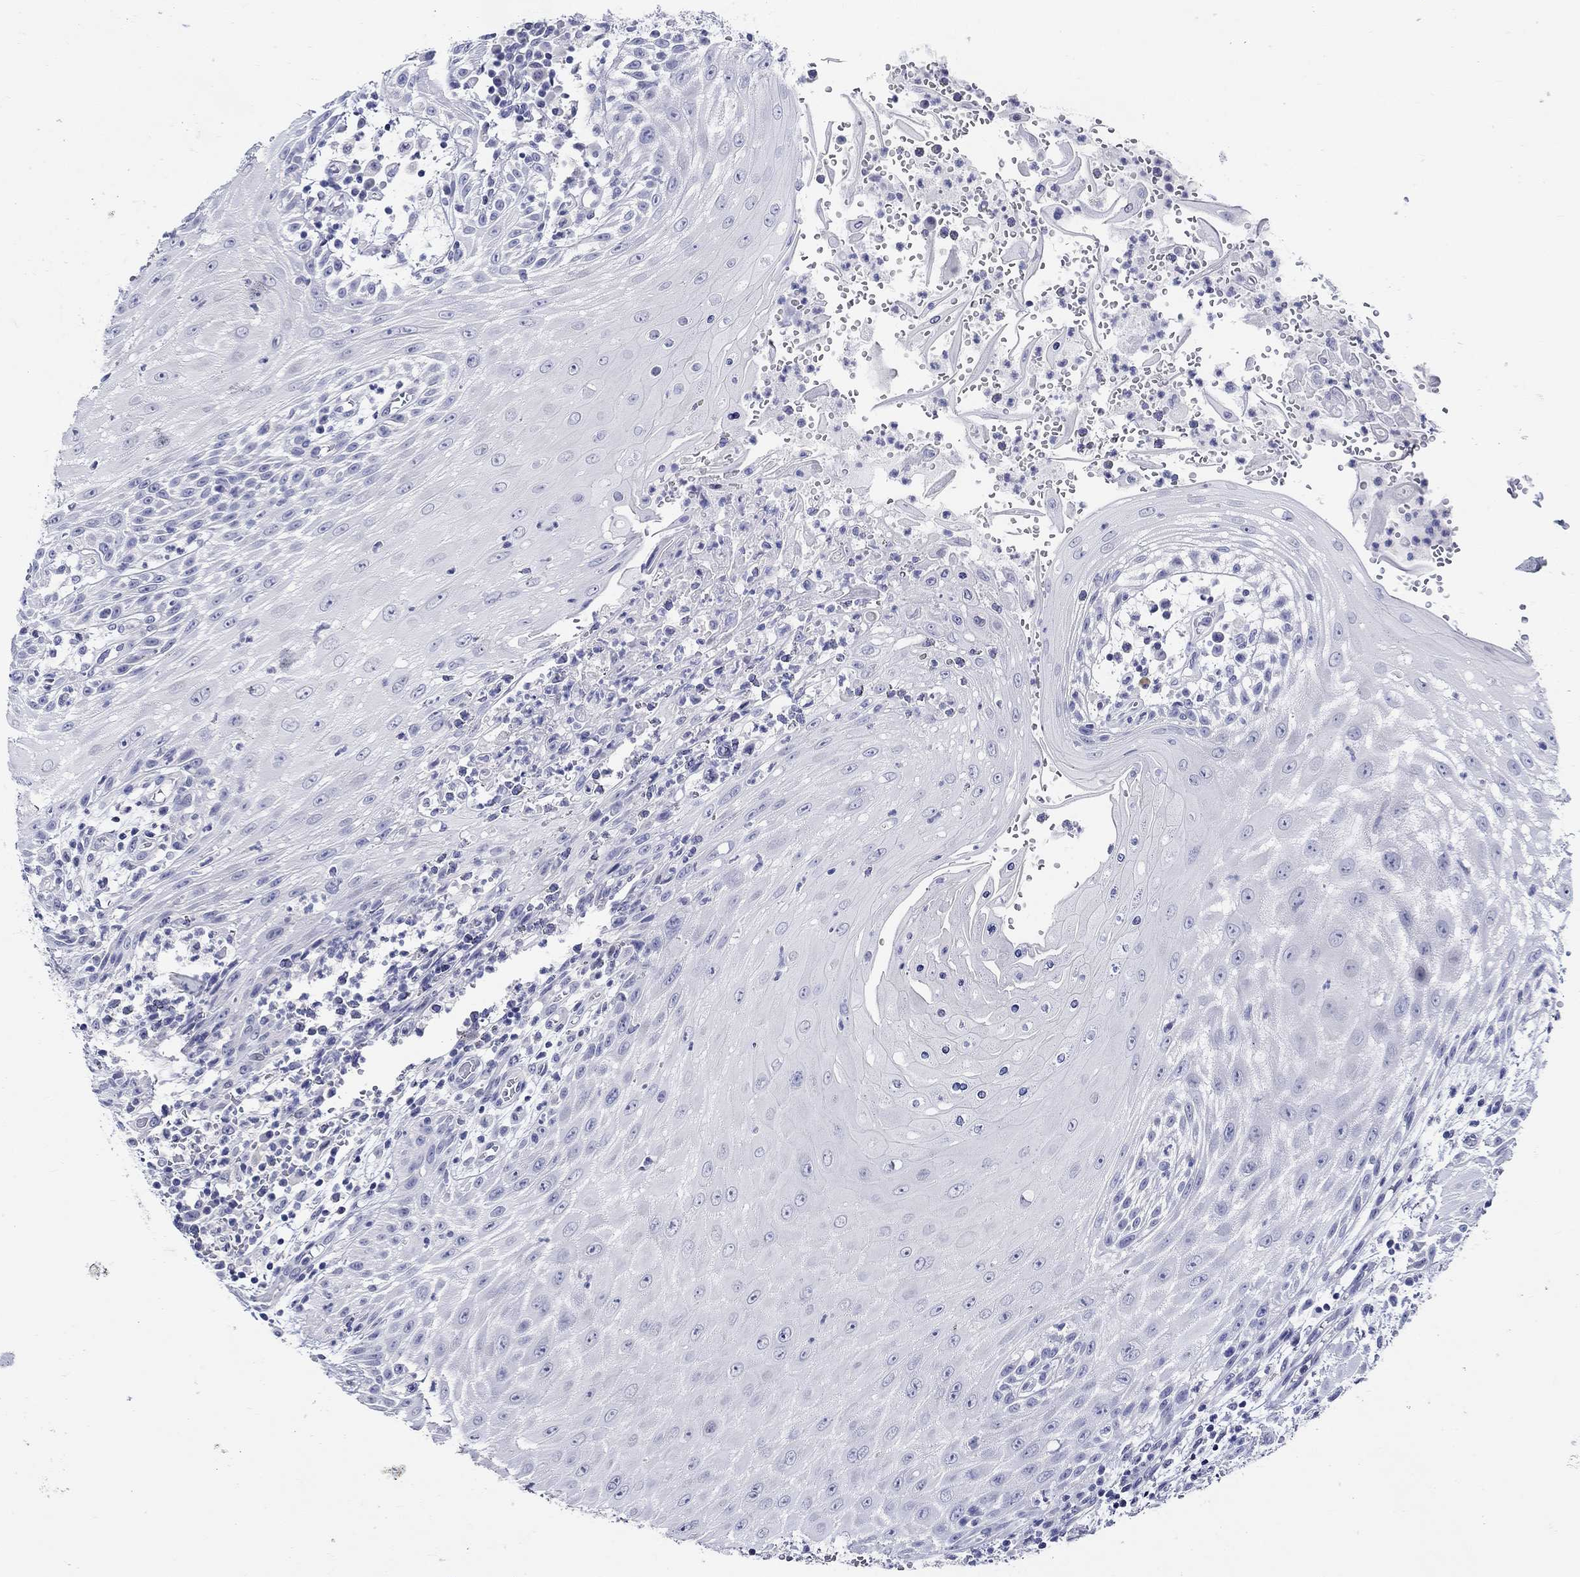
{"staining": {"intensity": "negative", "quantity": "none", "location": "none"}, "tissue": "head and neck cancer", "cell_type": "Tumor cells", "image_type": "cancer", "snomed": [{"axis": "morphology", "description": "Squamous cell carcinoma, NOS"}, {"axis": "topography", "description": "Oral tissue"}, {"axis": "topography", "description": "Head-Neck"}], "caption": "Immunohistochemical staining of human head and neck cancer exhibits no significant expression in tumor cells.", "gene": "CRYGS", "patient": {"sex": "male", "age": 58}}